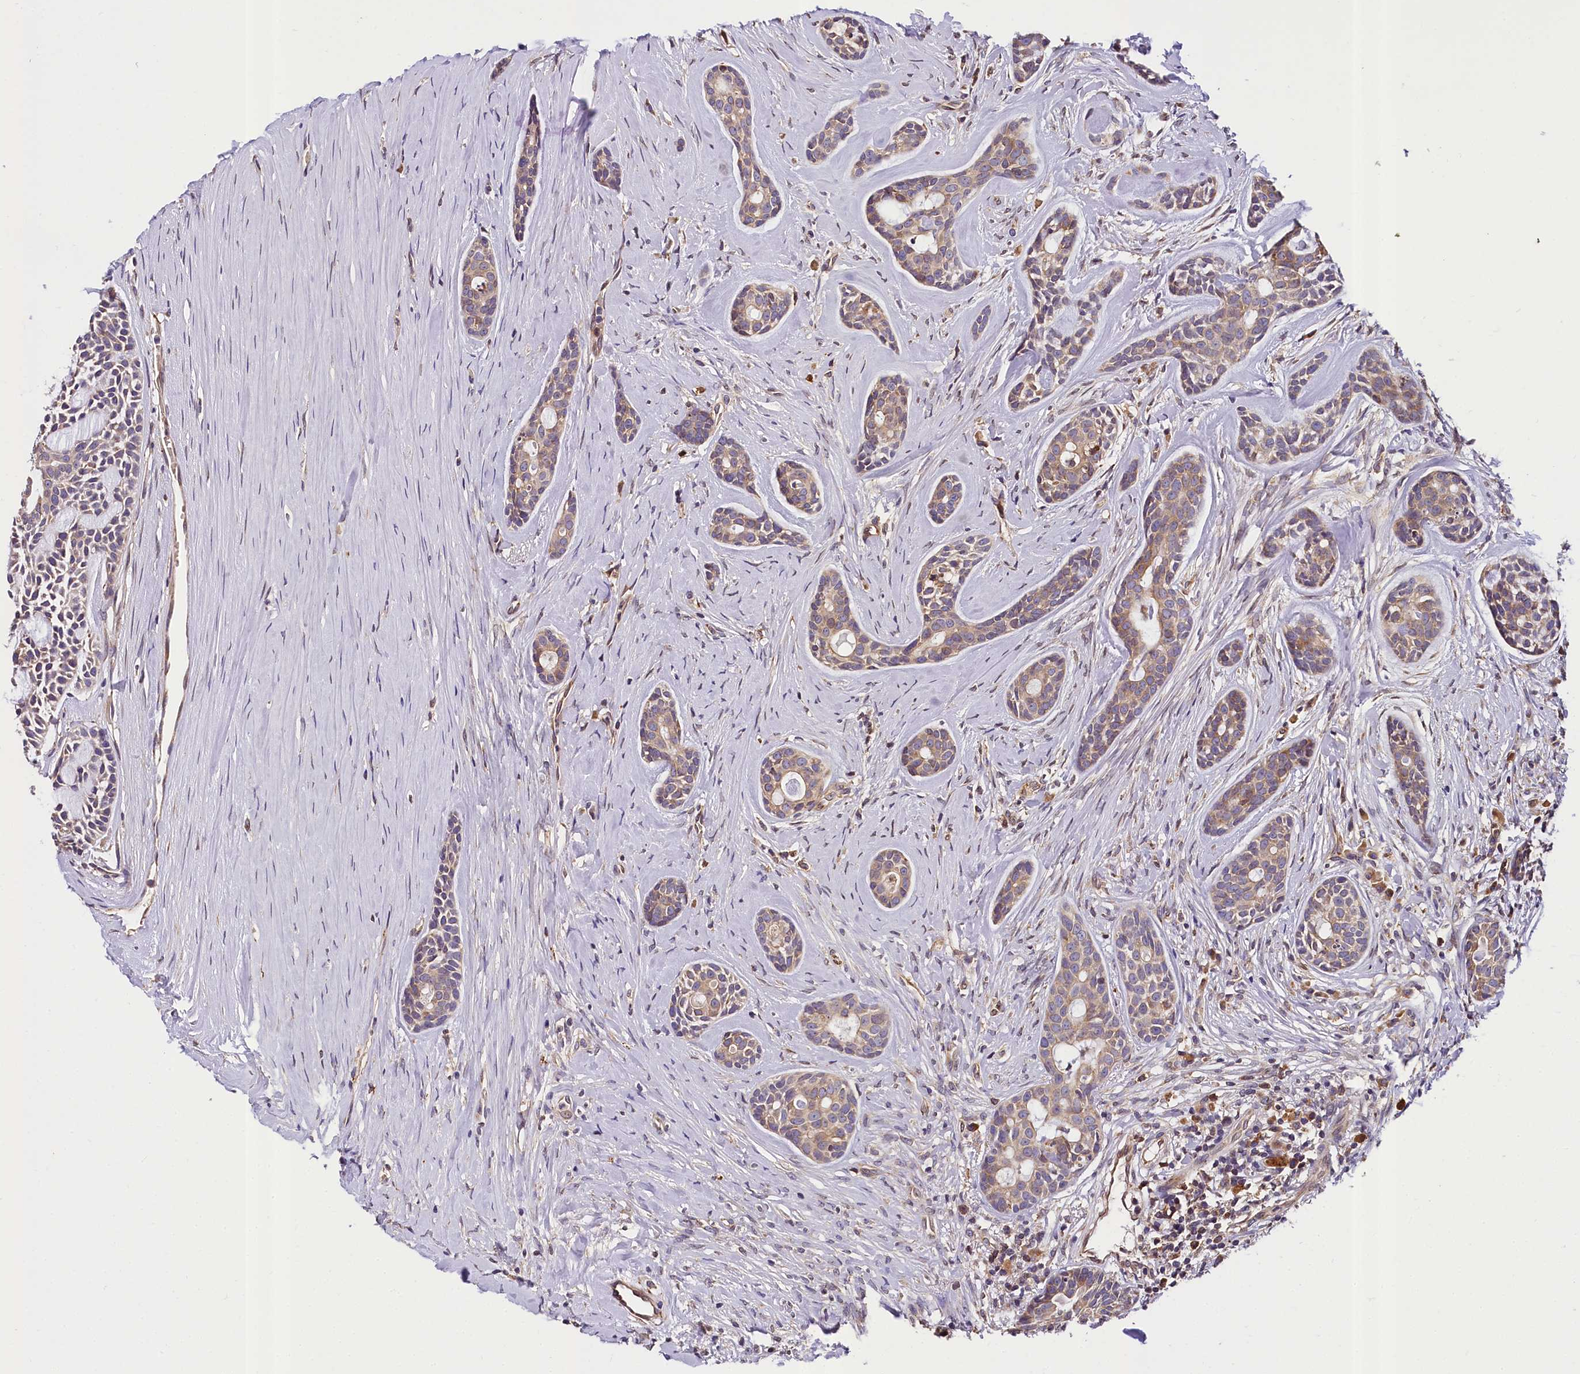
{"staining": {"intensity": "moderate", "quantity": "25%-75%", "location": "cytoplasmic/membranous"}, "tissue": "head and neck cancer", "cell_type": "Tumor cells", "image_type": "cancer", "snomed": [{"axis": "morphology", "description": "Adenocarcinoma, NOS"}, {"axis": "topography", "description": "Subcutis"}, {"axis": "topography", "description": "Head-Neck"}], "caption": "A photomicrograph of human head and neck cancer stained for a protein shows moderate cytoplasmic/membranous brown staining in tumor cells. (Brightfield microscopy of DAB IHC at high magnification).", "gene": "SUPV3L1", "patient": {"sex": "female", "age": 73}}